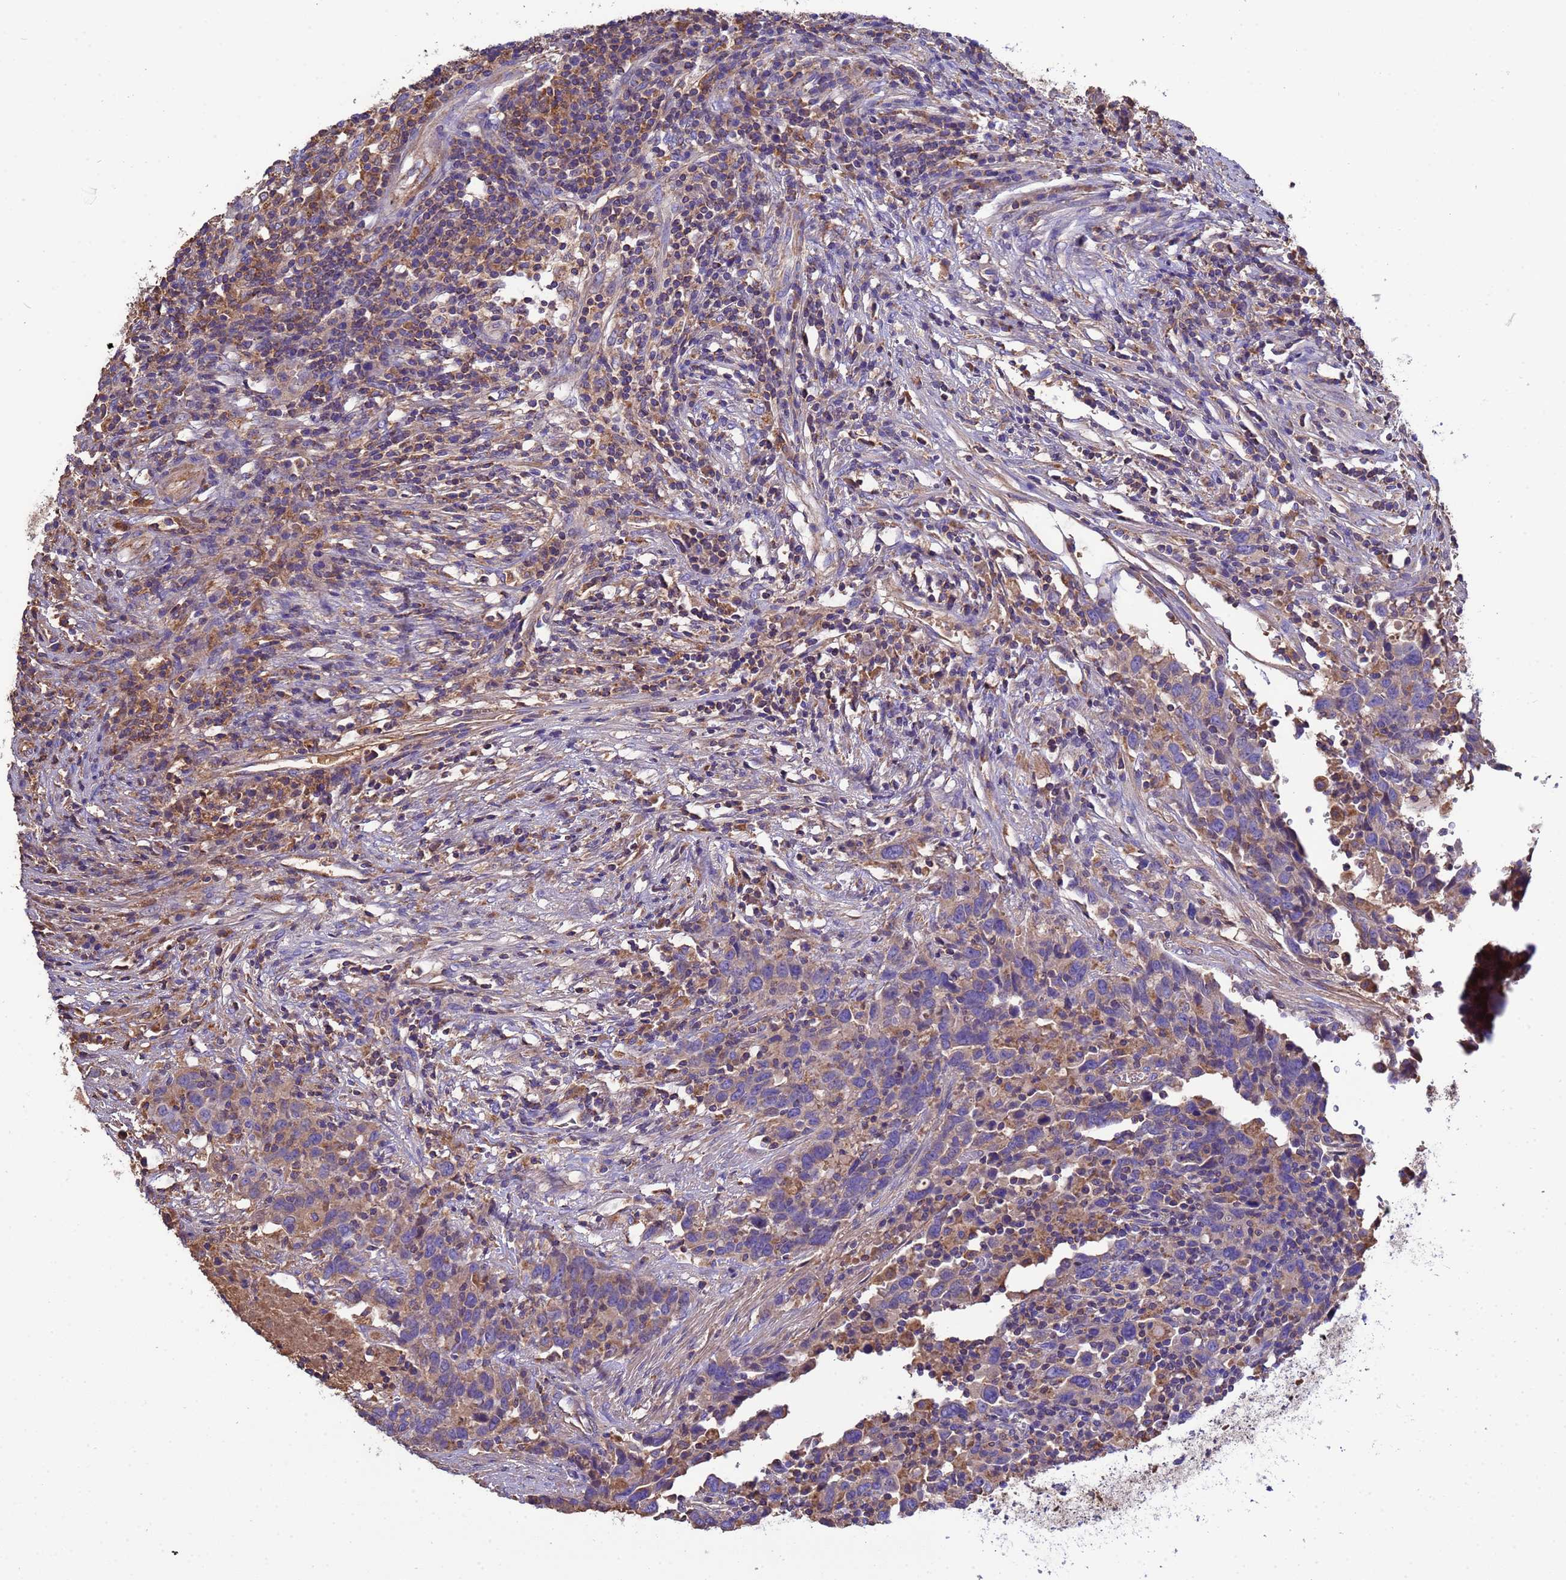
{"staining": {"intensity": "weak", "quantity": "25%-75%", "location": "cytoplasmic/membranous"}, "tissue": "urothelial cancer", "cell_type": "Tumor cells", "image_type": "cancer", "snomed": [{"axis": "morphology", "description": "Urothelial carcinoma, High grade"}, {"axis": "topography", "description": "Urinary bladder"}], "caption": "A brown stain shows weak cytoplasmic/membranous expression of a protein in human urothelial cancer tumor cells.", "gene": "GLUD1", "patient": {"sex": "male", "age": 61}}